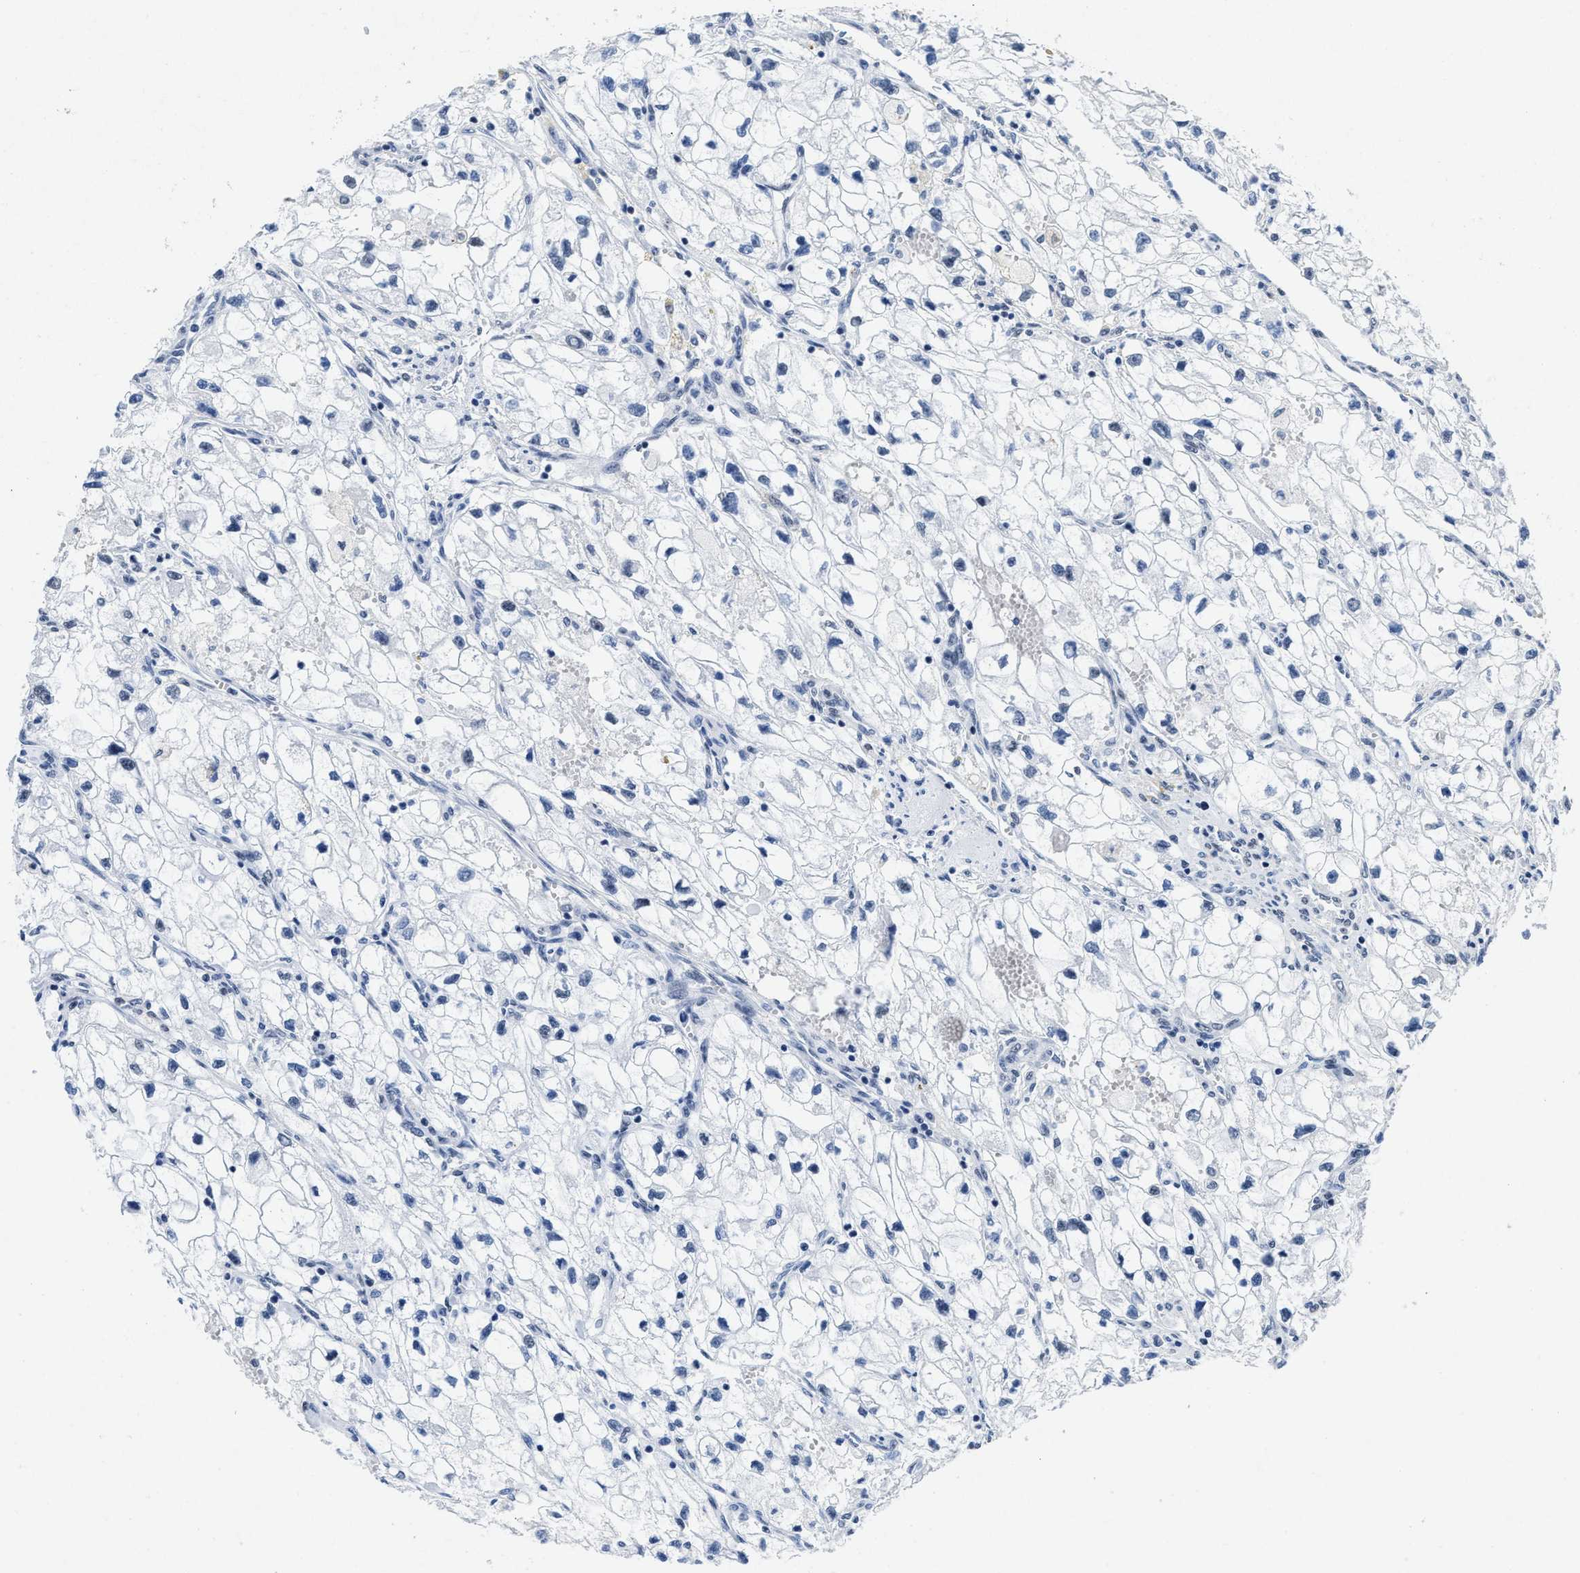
{"staining": {"intensity": "negative", "quantity": "none", "location": "none"}, "tissue": "renal cancer", "cell_type": "Tumor cells", "image_type": "cancer", "snomed": [{"axis": "morphology", "description": "Adenocarcinoma, NOS"}, {"axis": "topography", "description": "Kidney"}], "caption": "DAB (3,3'-diaminobenzidine) immunohistochemical staining of human renal cancer displays no significant positivity in tumor cells. (Immunohistochemistry (ihc), brightfield microscopy, high magnification).", "gene": "ID3", "patient": {"sex": "female", "age": 70}}